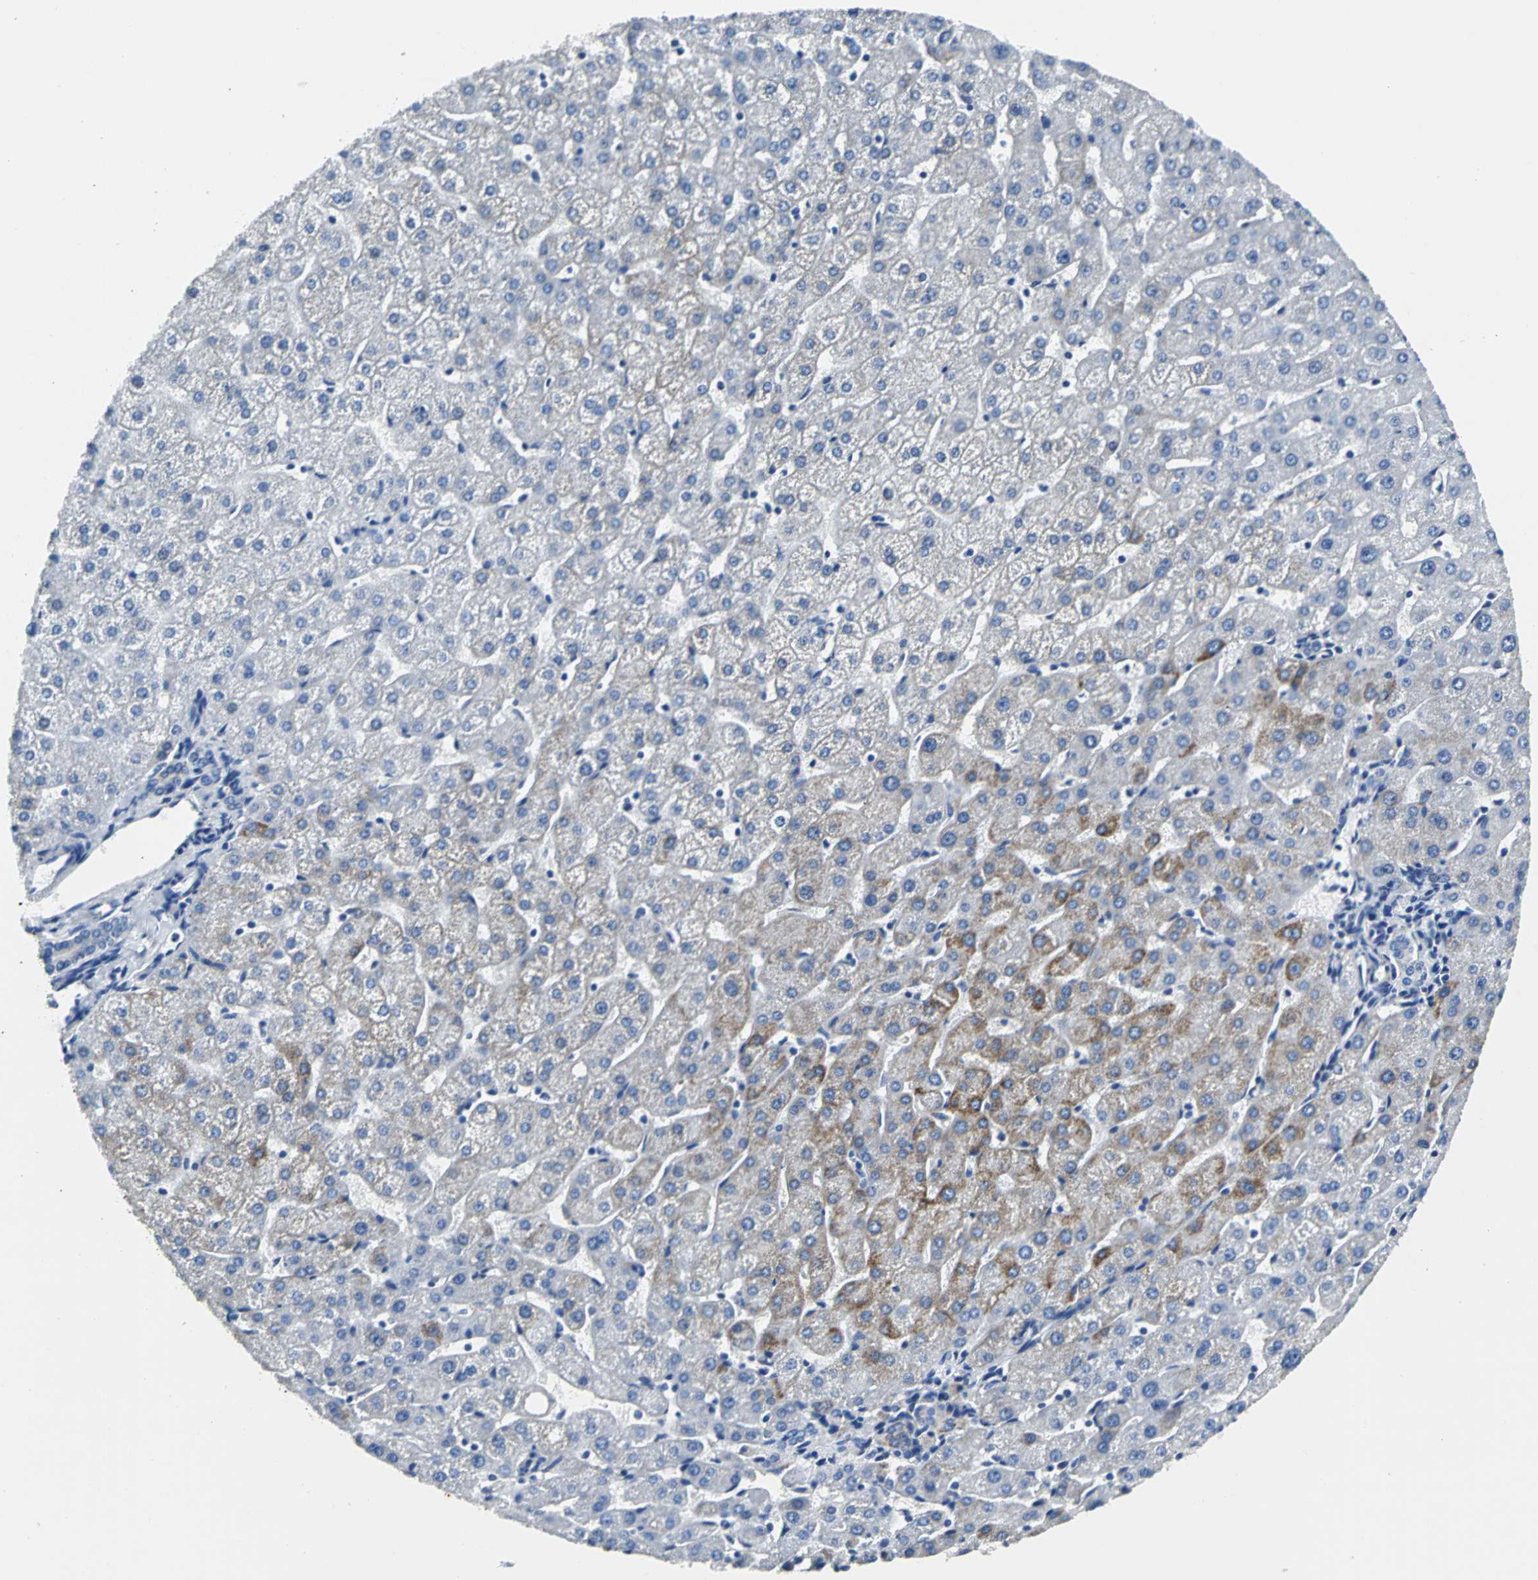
{"staining": {"intensity": "weak", "quantity": ">75%", "location": "cytoplasmic/membranous"}, "tissue": "liver", "cell_type": "Cholangiocytes", "image_type": "normal", "snomed": [{"axis": "morphology", "description": "Normal tissue, NOS"}, {"axis": "topography", "description": "Liver"}], "caption": "The image exhibits immunohistochemical staining of normal liver. There is weak cytoplasmic/membranous staining is seen in about >75% of cholangiocytes. Nuclei are stained in blue.", "gene": "IFI6", "patient": {"sex": "male", "age": 67}}